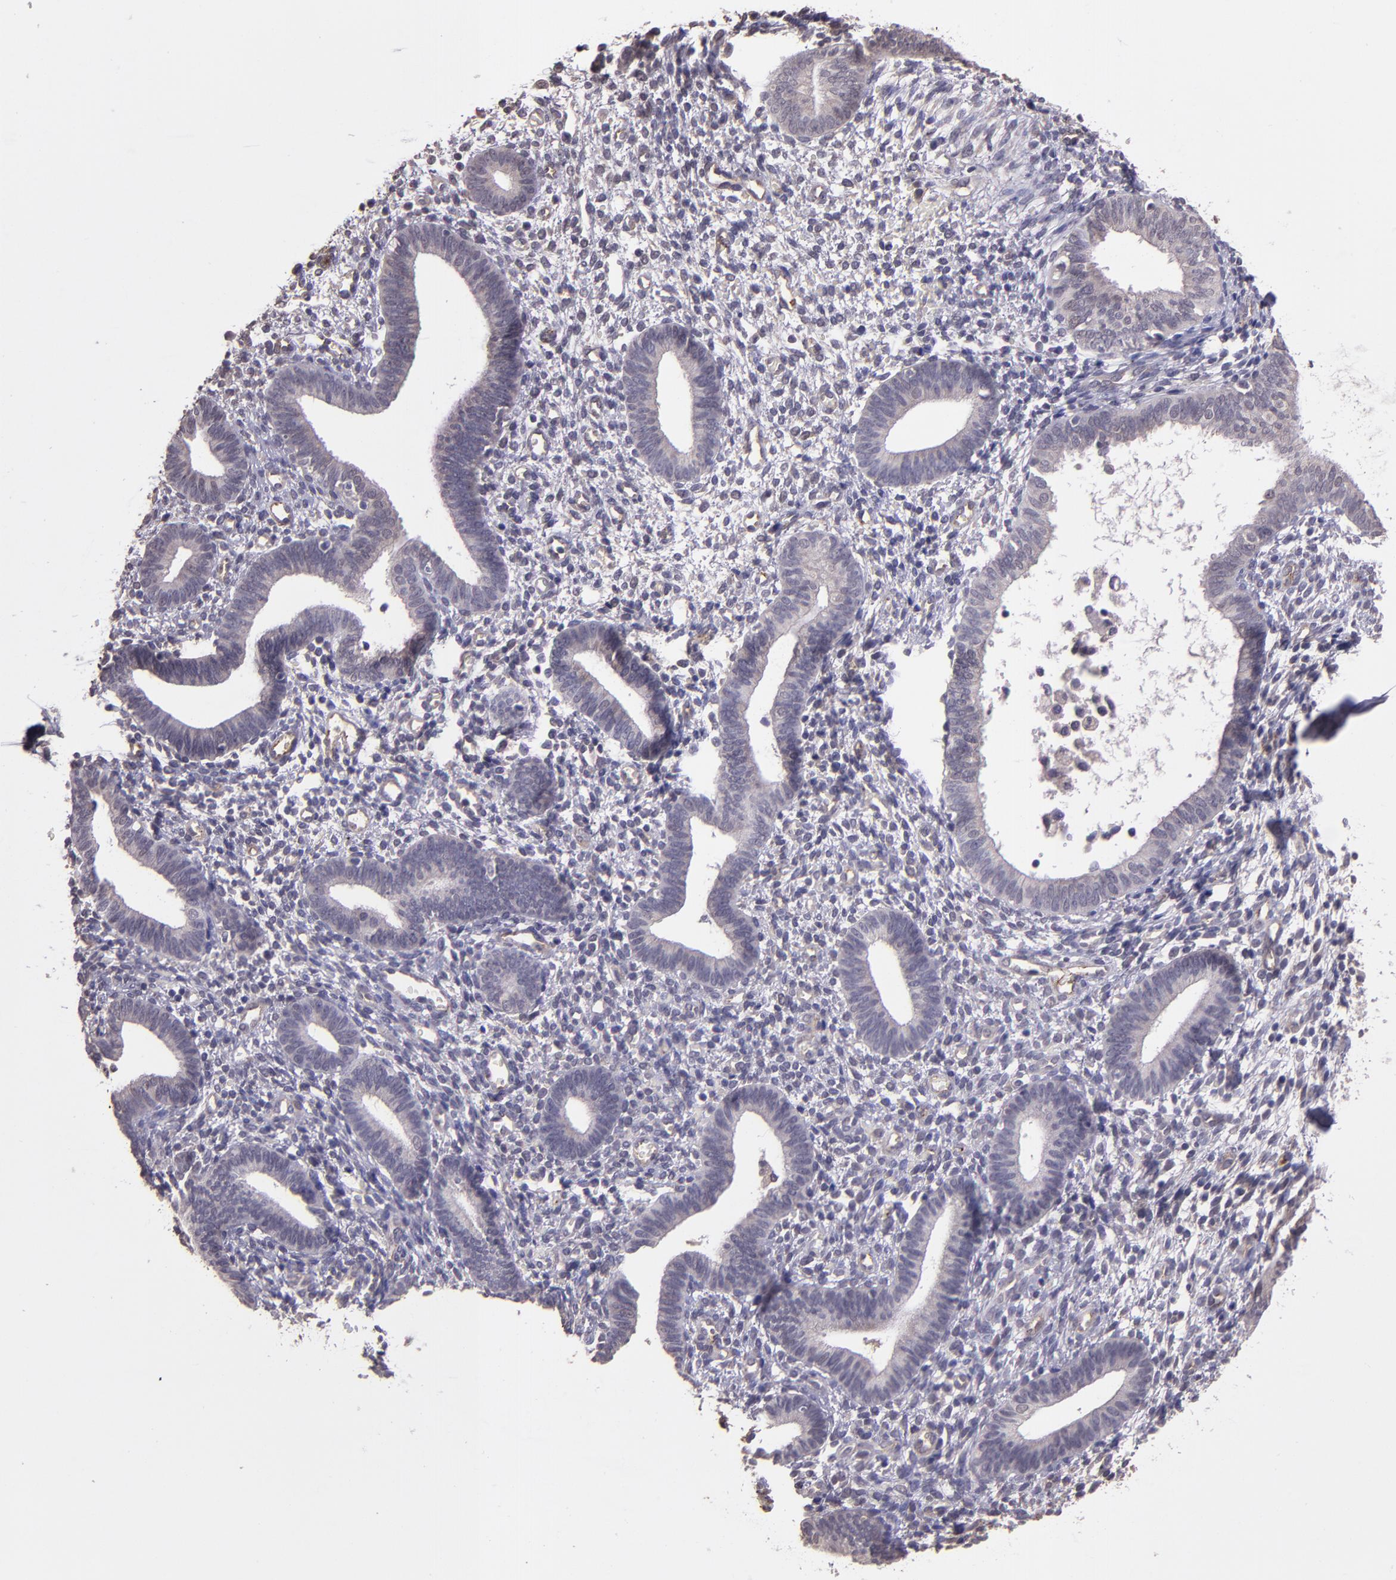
{"staining": {"intensity": "negative", "quantity": "none", "location": "none"}, "tissue": "endometrium", "cell_type": "Cells in endometrial stroma", "image_type": "normal", "snomed": [{"axis": "morphology", "description": "Normal tissue, NOS"}, {"axis": "topography", "description": "Smooth muscle"}, {"axis": "topography", "description": "Endometrium"}], "caption": "Immunohistochemistry of unremarkable human endometrium displays no staining in cells in endometrial stroma. Brightfield microscopy of immunohistochemistry stained with DAB (brown) and hematoxylin (blue), captured at high magnification.", "gene": "TAF7L", "patient": {"sex": "female", "age": 57}}